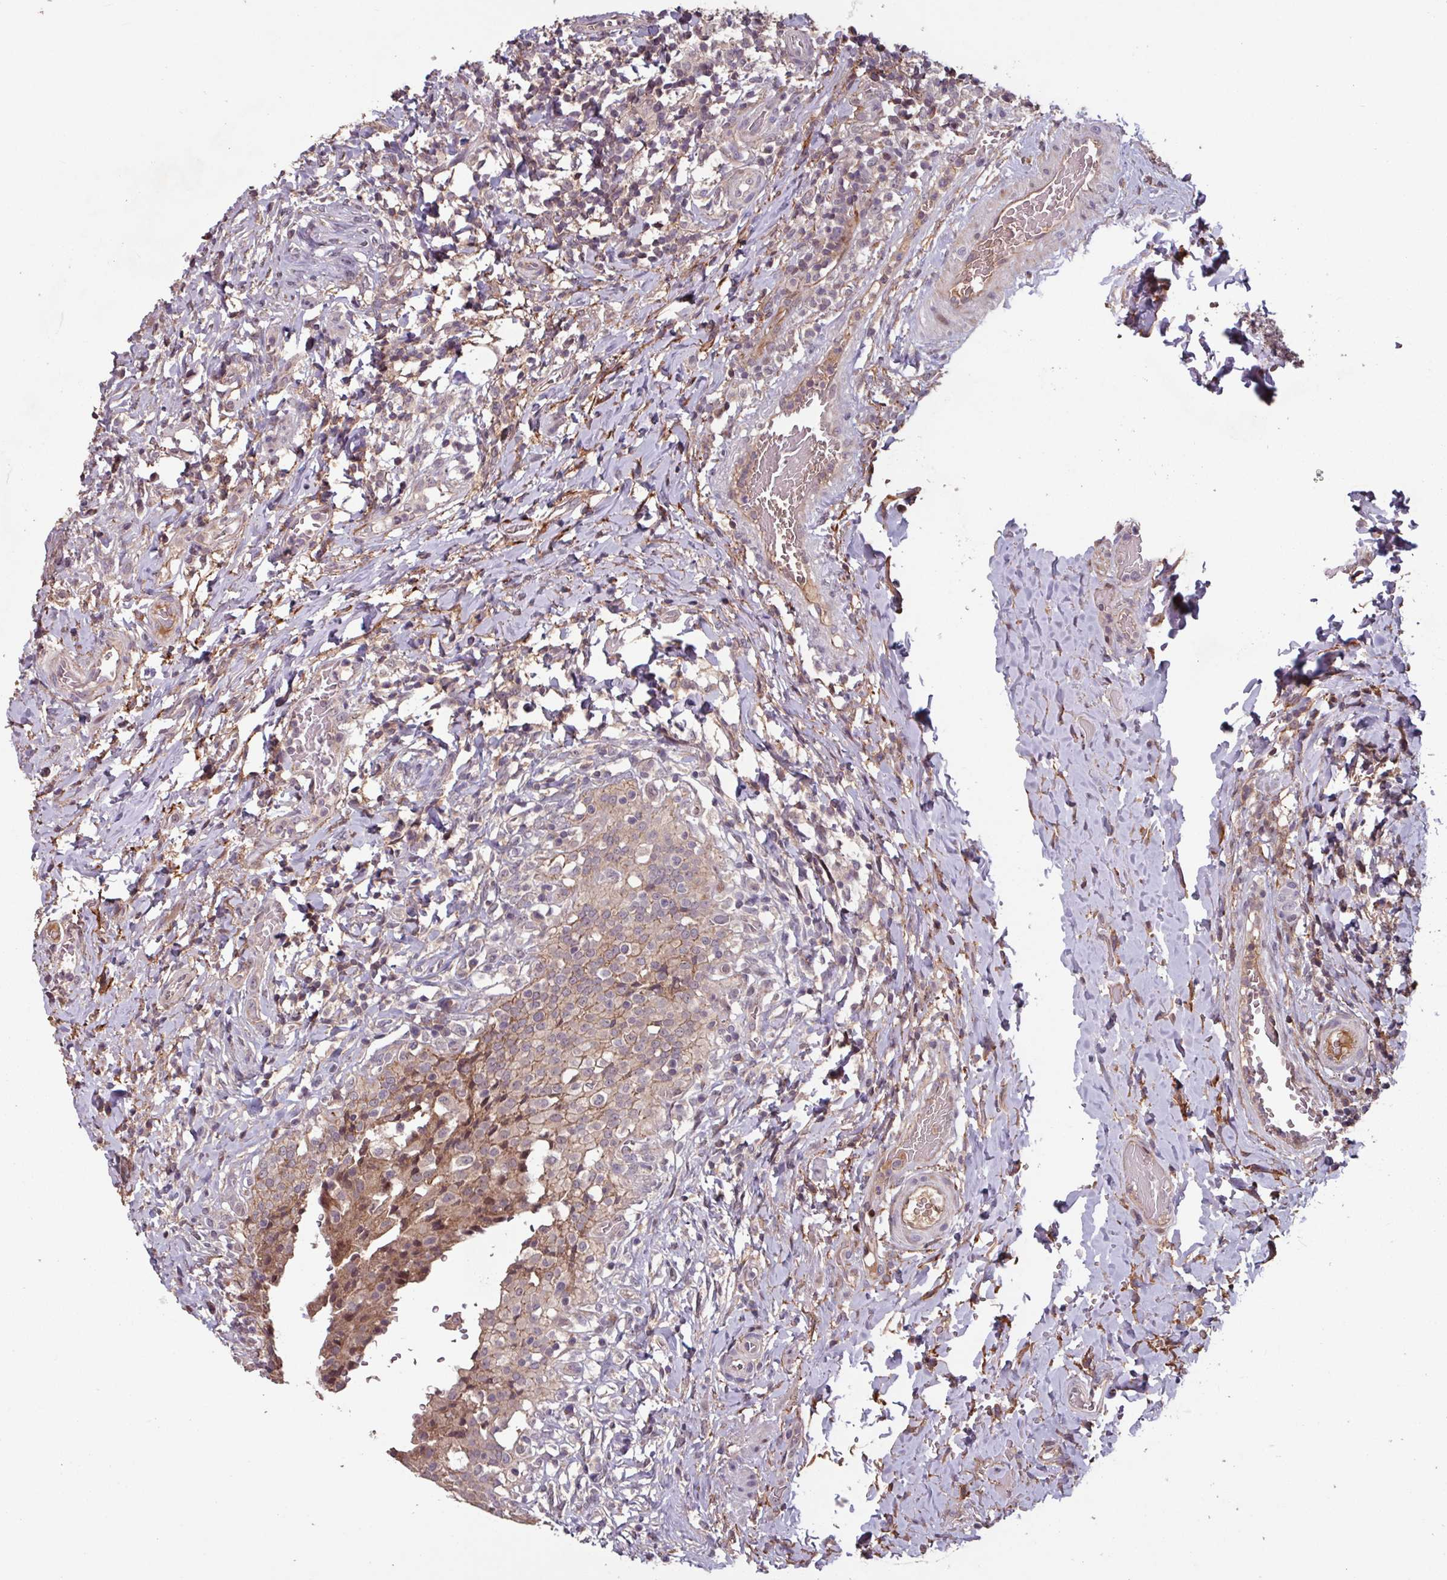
{"staining": {"intensity": "moderate", "quantity": ">75%", "location": "cytoplasmic/membranous,nuclear"}, "tissue": "urinary bladder", "cell_type": "Urothelial cells", "image_type": "normal", "snomed": [{"axis": "morphology", "description": "Normal tissue, NOS"}, {"axis": "morphology", "description": "Inflammation, NOS"}, {"axis": "topography", "description": "Urinary bladder"}], "caption": "Protein expression analysis of normal human urinary bladder reveals moderate cytoplasmic/membranous,nuclear expression in approximately >75% of urothelial cells. The staining is performed using DAB (3,3'-diaminobenzidine) brown chromogen to label protein expression. The nuclei are counter-stained blue using hematoxylin.", "gene": "TMEM88", "patient": {"sex": "male", "age": 64}}